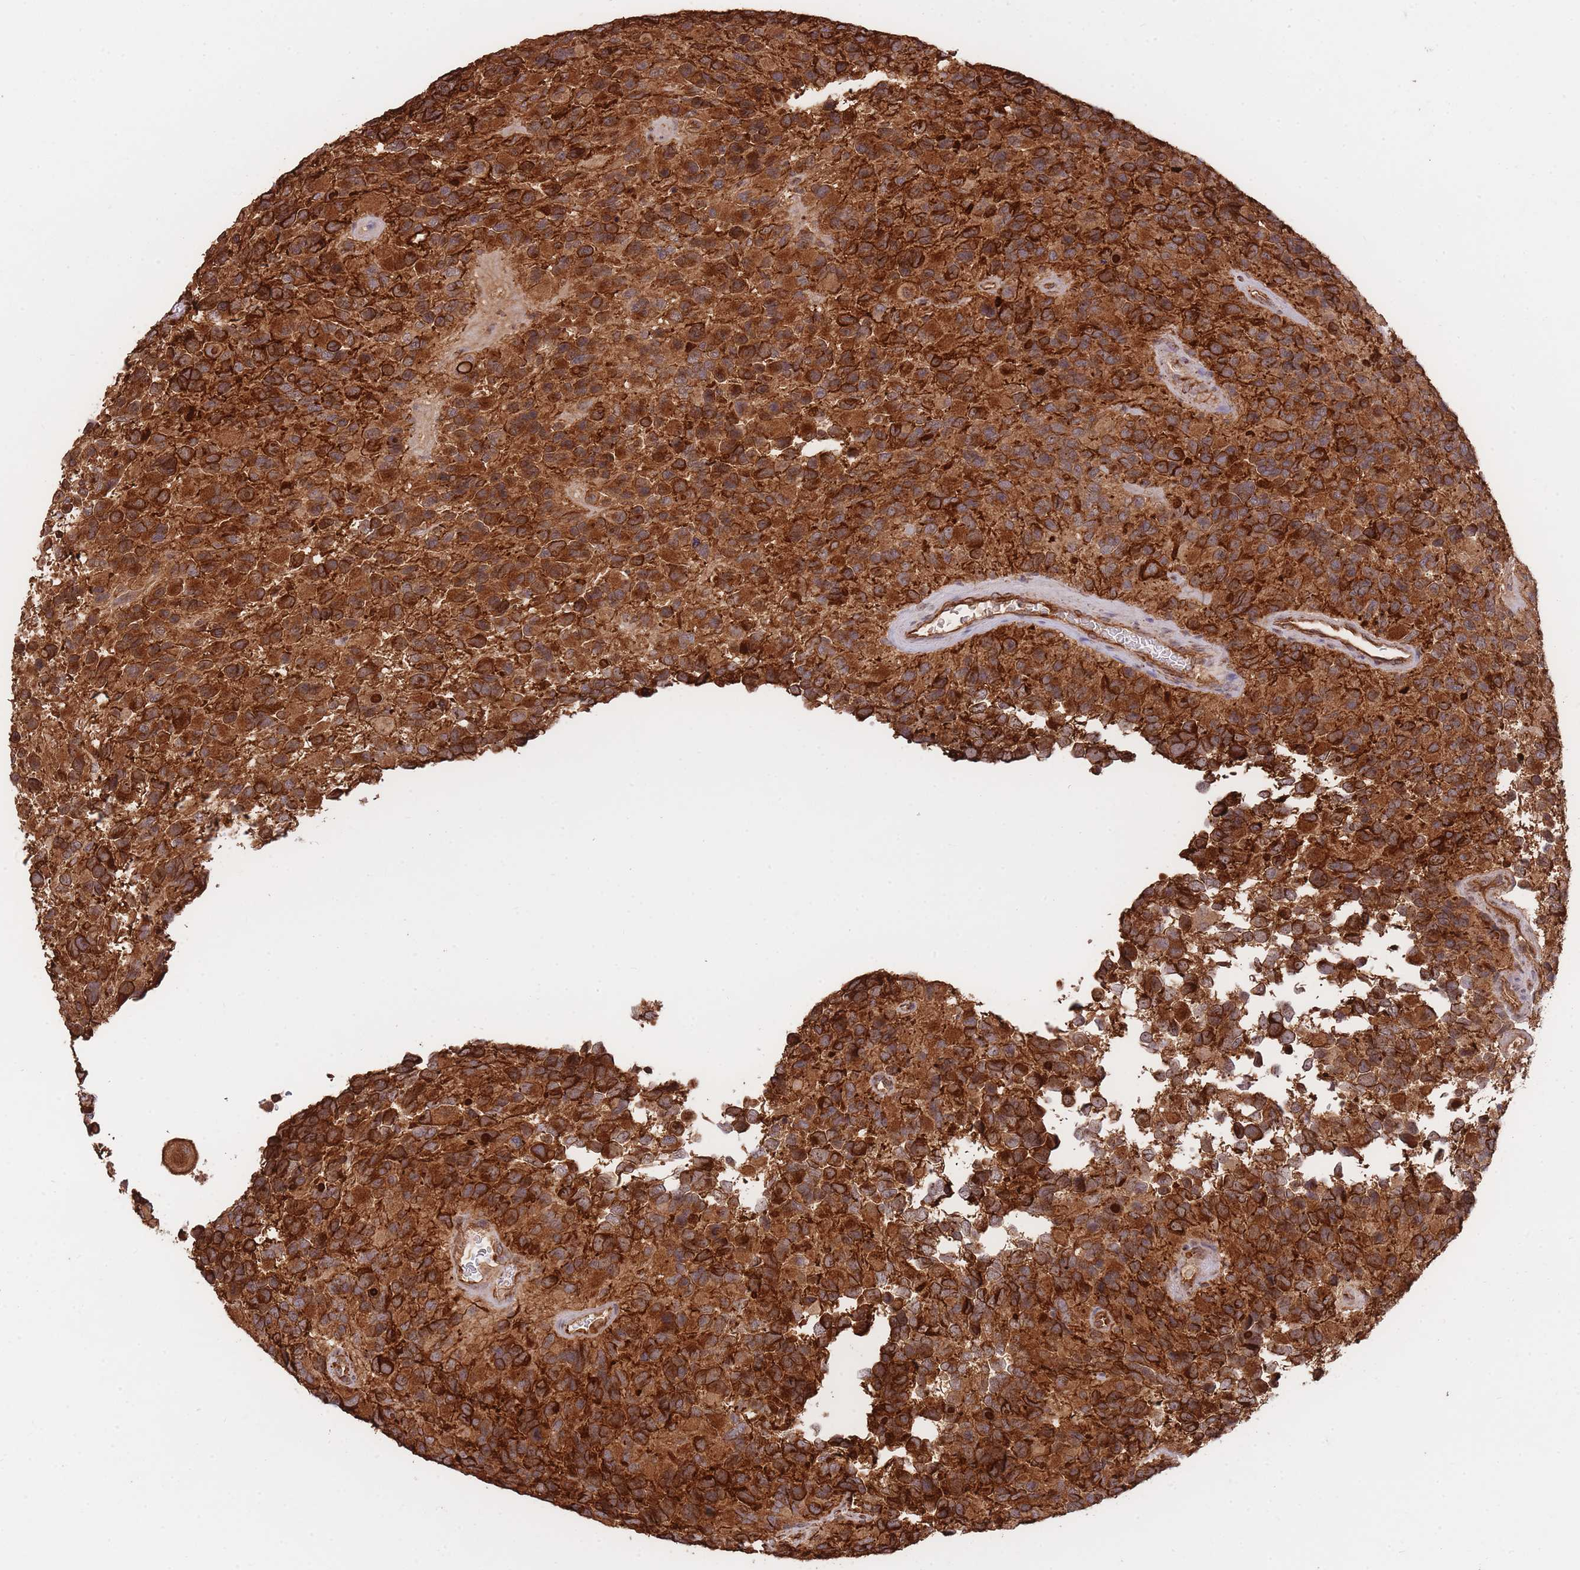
{"staining": {"intensity": "strong", "quantity": ">75%", "location": "cytoplasmic/membranous"}, "tissue": "glioma", "cell_type": "Tumor cells", "image_type": "cancer", "snomed": [{"axis": "morphology", "description": "Glioma, malignant, High grade"}, {"axis": "topography", "description": "Brain"}], "caption": "DAB immunohistochemical staining of human malignant glioma (high-grade) displays strong cytoplasmic/membranous protein positivity in about >75% of tumor cells. Using DAB (3,3'-diaminobenzidine) (brown) and hematoxylin (blue) stains, captured at high magnification using brightfield microscopy.", "gene": "EXOSC8", "patient": {"sex": "male", "age": 77}}